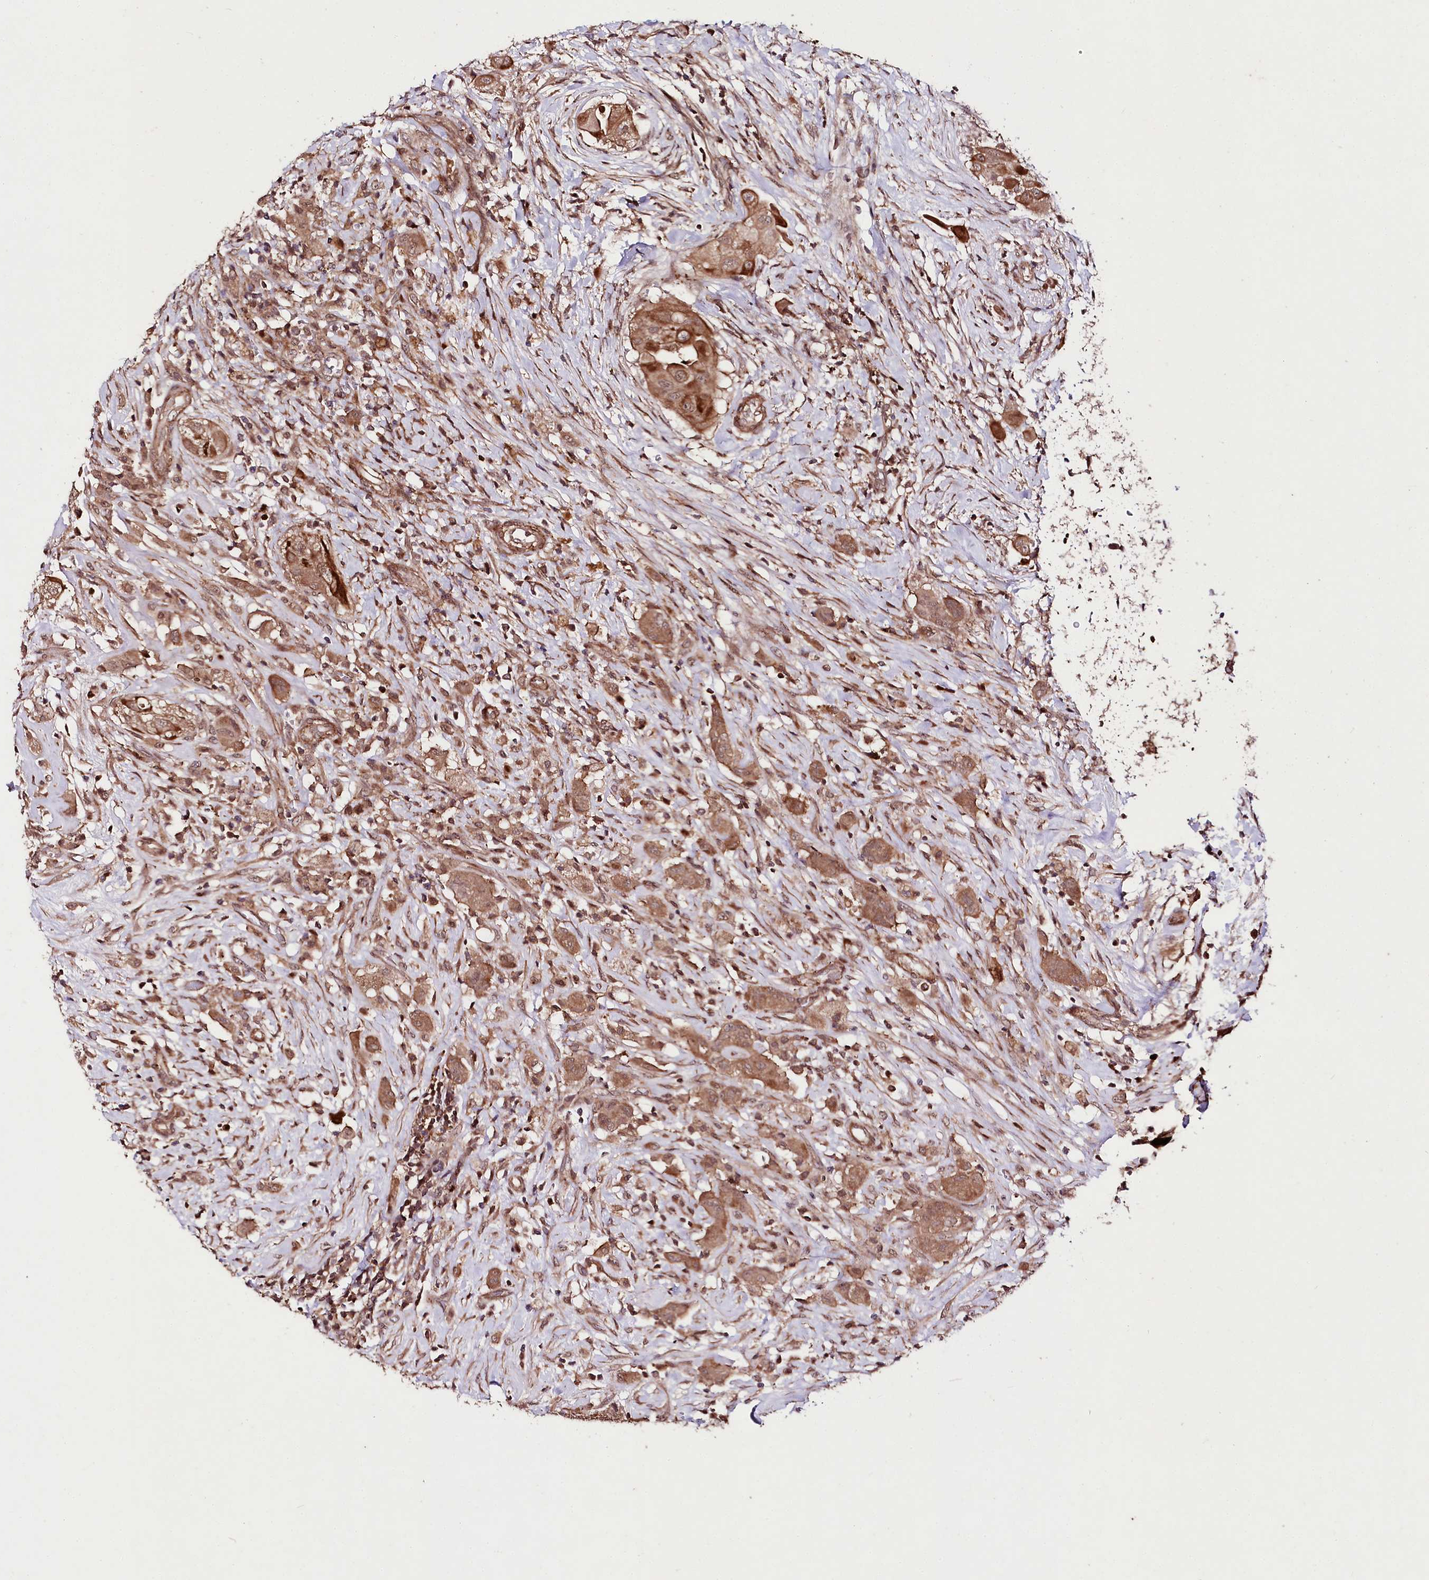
{"staining": {"intensity": "moderate", "quantity": ">75%", "location": "cytoplasmic/membranous"}, "tissue": "thyroid cancer", "cell_type": "Tumor cells", "image_type": "cancer", "snomed": [{"axis": "morphology", "description": "Papillary adenocarcinoma, NOS"}, {"axis": "topography", "description": "Thyroid gland"}], "caption": "Papillary adenocarcinoma (thyroid) tissue reveals moderate cytoplasmic/membranous positivity in approximately >75% of tumor cells", "gene": "PHLDB1", "patient": {"sex": "female", "age": 59}}